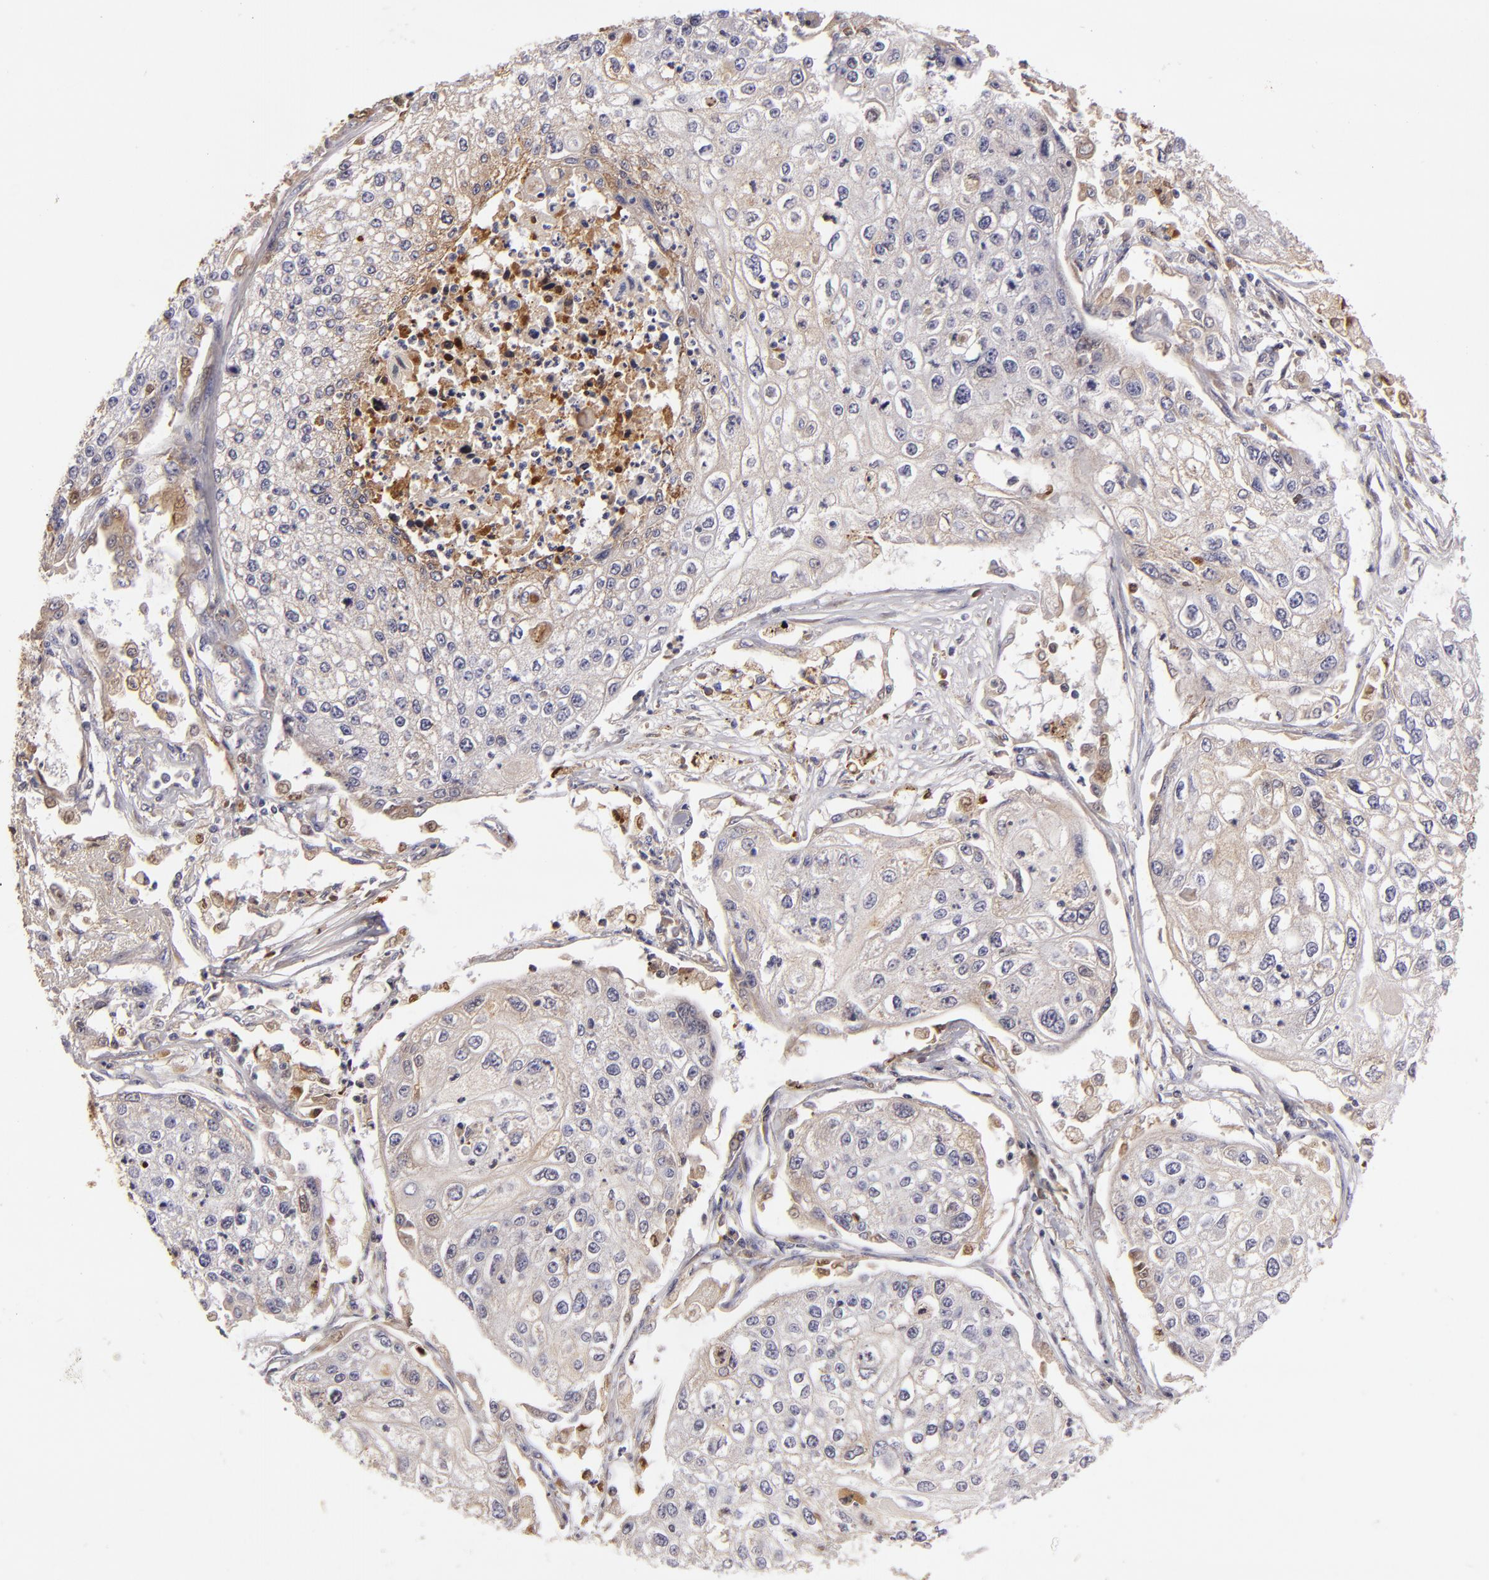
{"staining": {"intensity": "weak", "quantity": ">75%", "location": "cytoplasmic/membranous"}, "tissue": "lung cancer", "cell_type": "Tumor cells", "image_type": "cancer", "snomed": [{"axis": "morphology", "description": "Squamous cell carcinoma, NOS"}, {"axis": "topography", "description": "Lung"}], "caption": "Squamous cell carcinoma (lung) tissue exhibits weak cytoplasmic/membranous staining in approximately >75% of tumor cells, visualized by immunohistochemistry.", "gene": "CFB", "patient": {"sex": "male", "age": 75}}